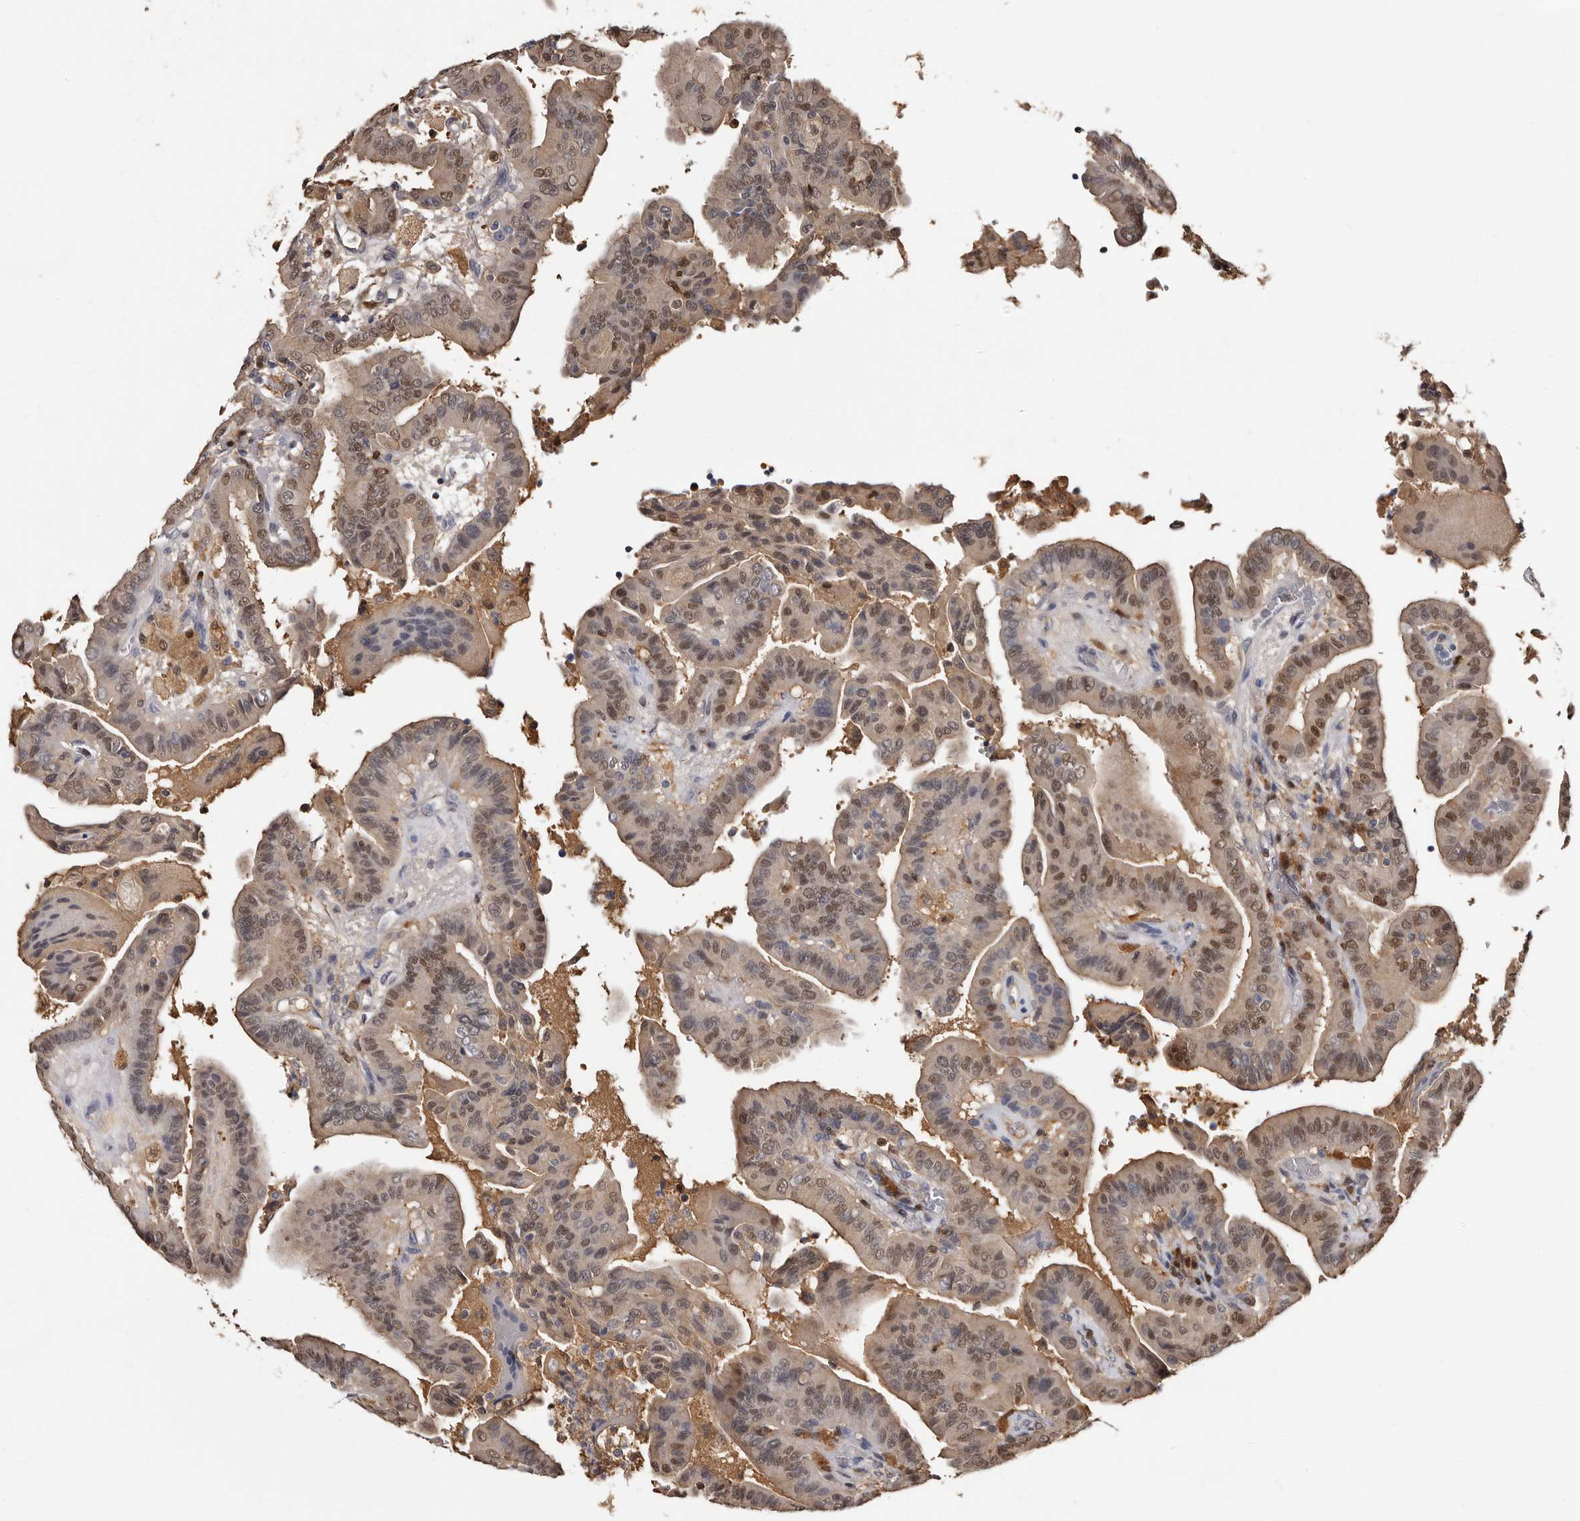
{"staining": {"intensity": "moderate", "quantity": "<25%", "location": "cytoplasmic/membranous,nuclear"}, "tissue": "thyroid cancer", "cell_type": "Tumor cells", "image_type": "cancer", "snomed": [{"axis": "morphology", "description": "Papillary adenocarcinoma, NOS"}, {"axis": "topography", "description": "Thyroid gland"}], "caption": "Brown immunohistochemical staining in thyroid papillary adenocarcinoma reveals moderate cytoplasmic/membranous and nuclear expression in approximately <25% of tumor cells.", "gene": "DNPH1", "patient": {"sex": "male", "age": 33}}